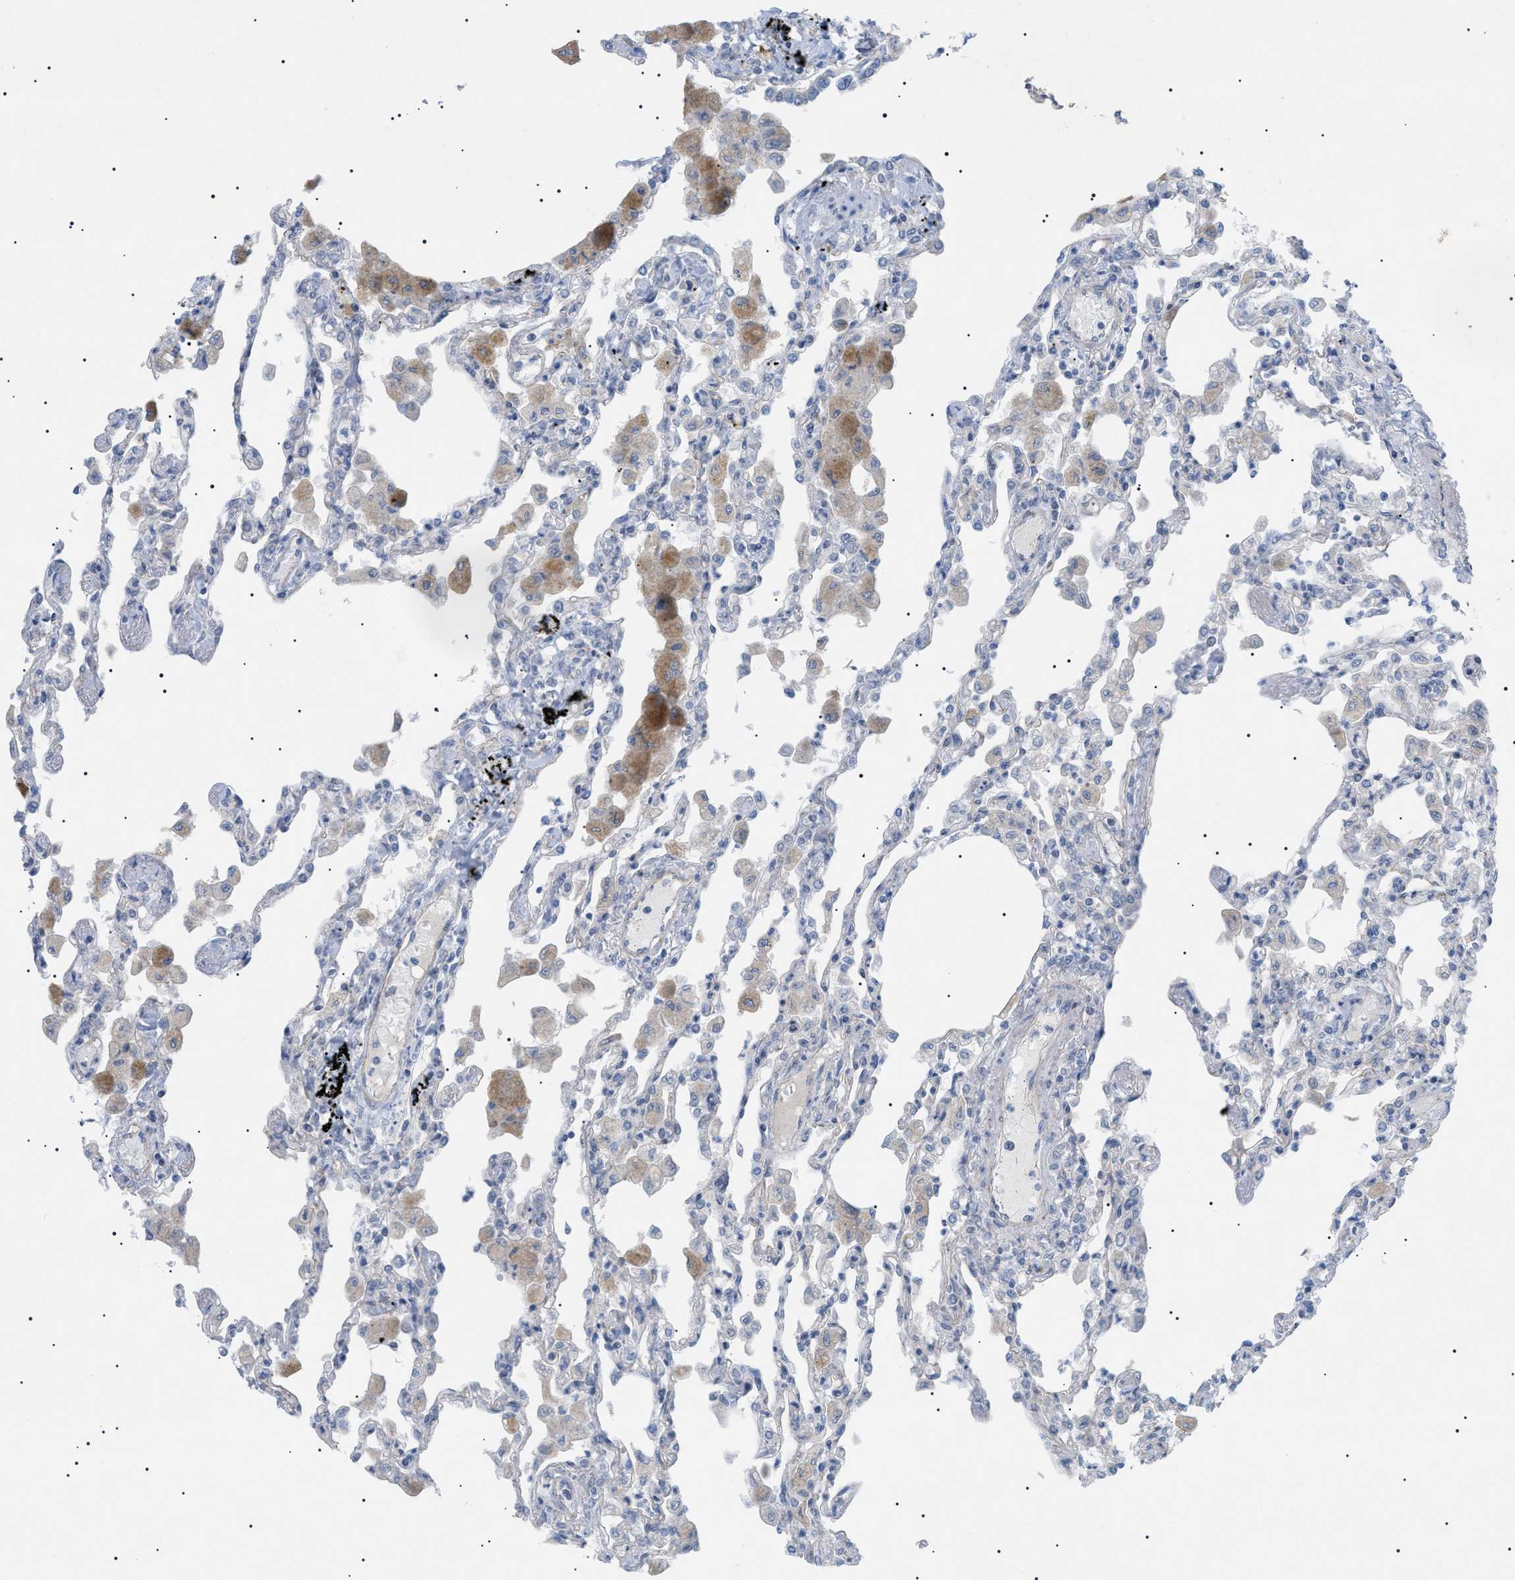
{"staining": {"intensity": "negative", "quantity": "none", "location": "none"}, "tissue": "lung", "cell_type": "Alveolar cells", "image_type": "normal", "snomed": [{"axis": "morphology", "description": "Normal tissue, NOS"}, {"axis": "topography", "description": "Bronchus"}, {"axis": "topography", "description": "Lung"}], "caption": "A high-resolution image shows immunohistochemistry staining of benign lung, which exhibits no significant staining in alveolar cells. (Stains: DAB immunohistochemistry with hematoxylin counter stain, Microscopy: brightfield microscopy at high magnification).", "gene": "ADAMTS1", "patient": {"sex": "female", "age": 49}}